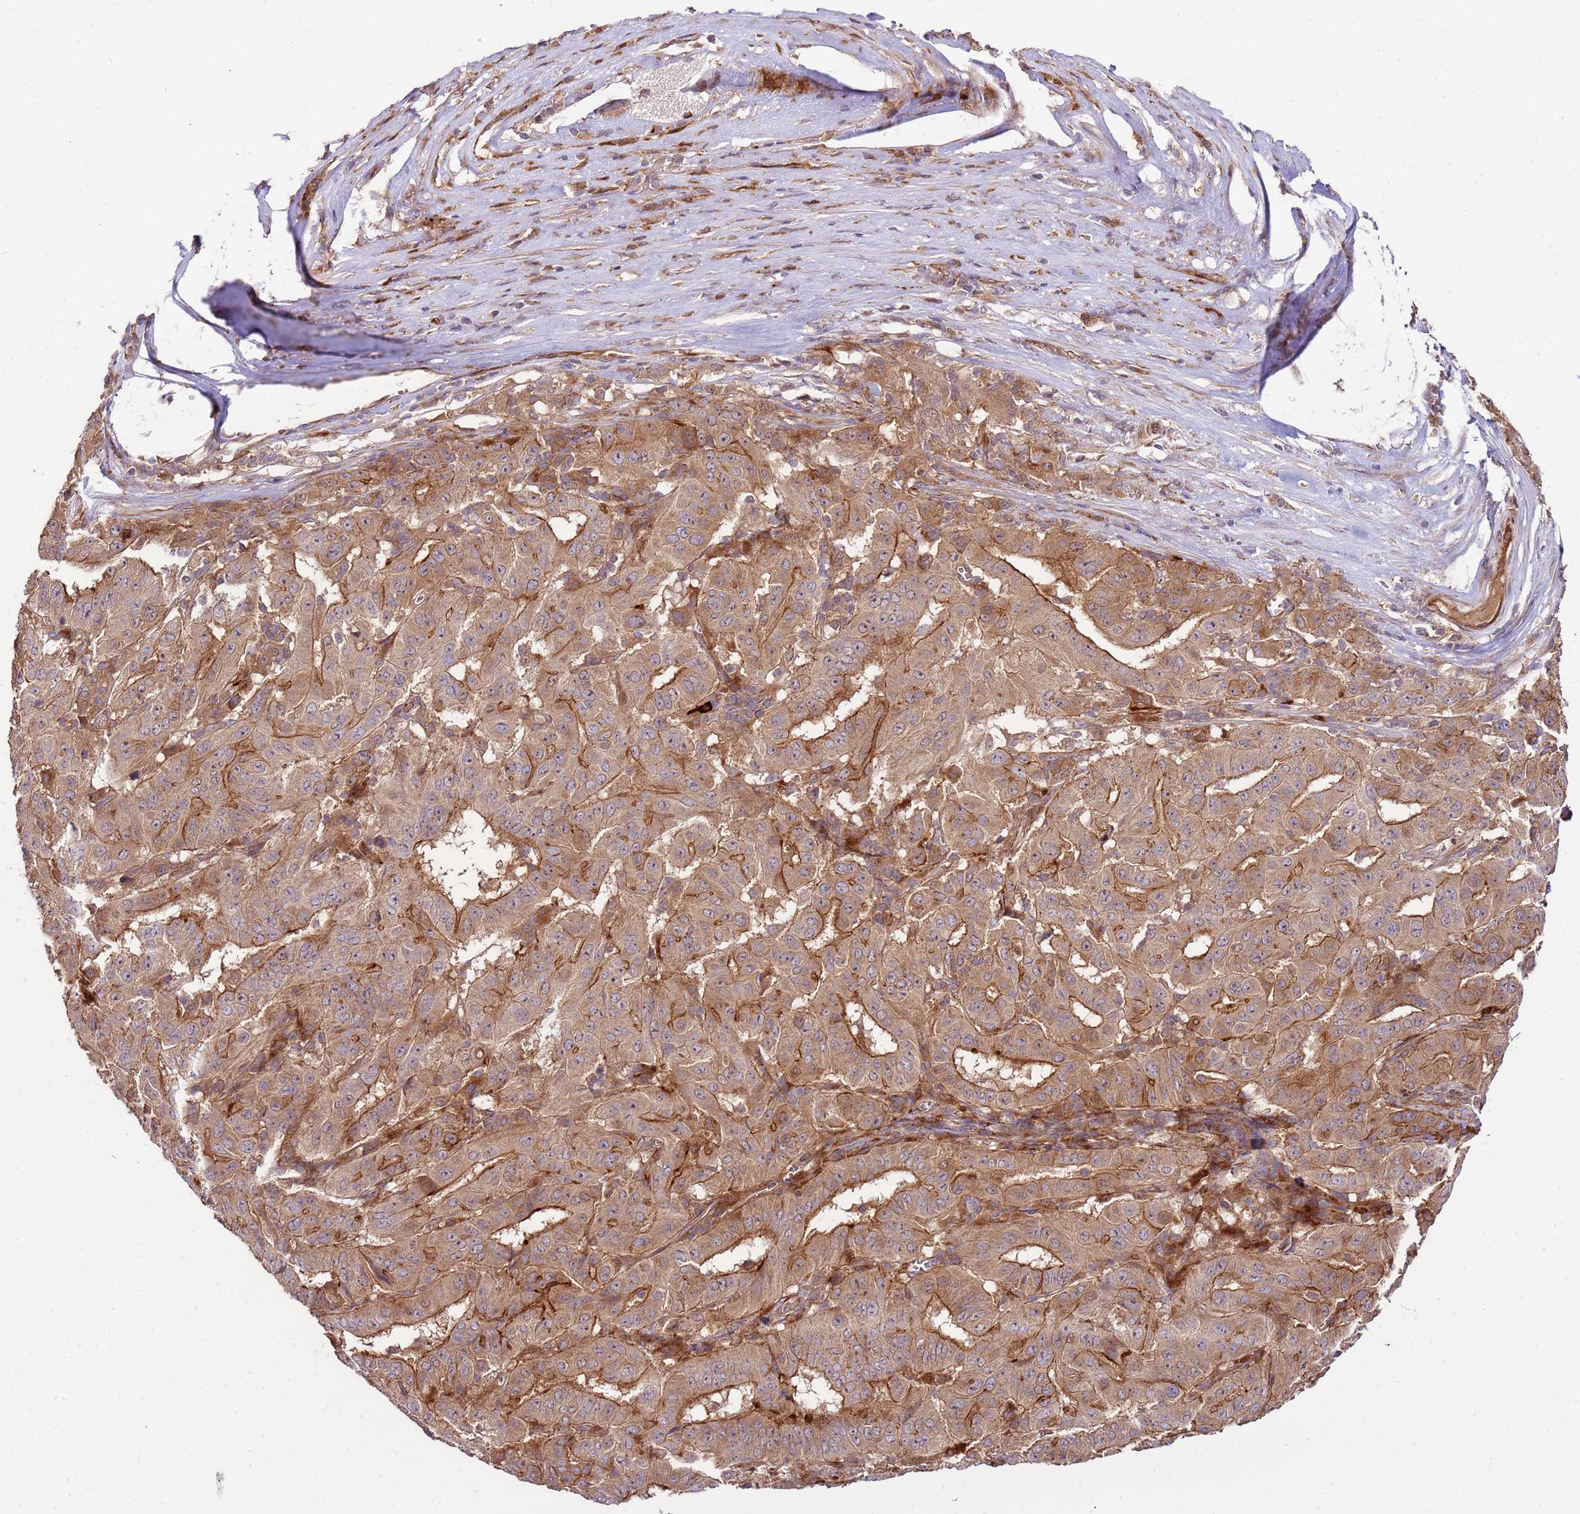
{"staining": {"intensity": "moderate", "quantity": ">75%", "location": "cytoplasmic/membranous"}, "tissue": "pancreatic cancer", "cell_type": "Tumor cells", "image_type": "cancer", "snomed": [{"axis": "morphology", "description": "Adenocarcinoma, NOS"}, {"axis": "topography", "description": "Pancreas"}], "caption": "A brown stain shows moderate cytoplasmic/membranous positivity of a protein in human adenocarcinoma (pancreatic) tumor cells.", "gene": "ZNF624", "patient": {"sex": "male", "age": 63}}